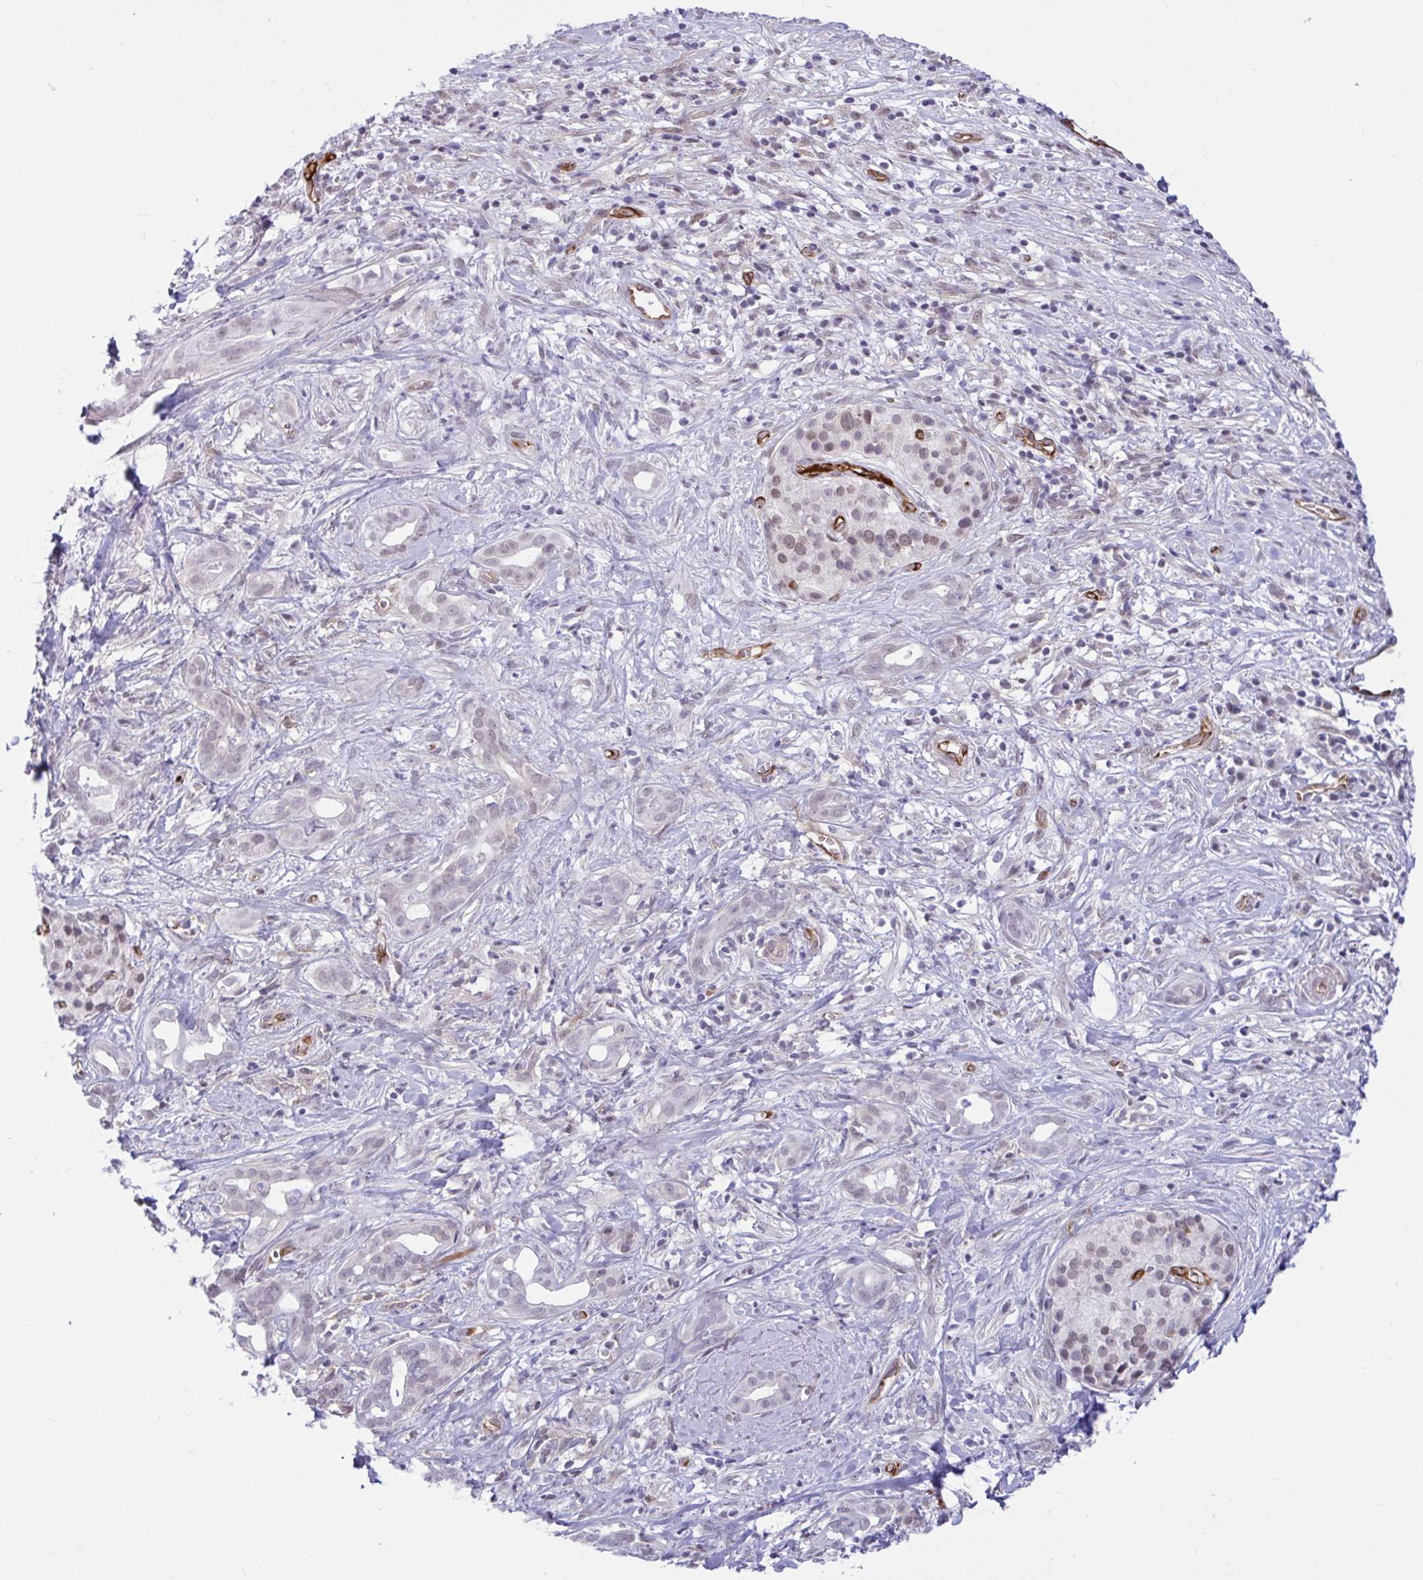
{"staining": {"intensity": "negative", "quantity": "none", "location": "none"}, "tissue": "pancreatic cancer", "cell_type": "Tumor cells", "image_type": "cancer", "snomed": [{"axis": "morphology", "description": "Adenocarcinoma, NOS"}, {"axis": "topography", "description": "Pancreas"}], "caption": "Tumor cells show no significant protein staining in adenocarcinoma (pancreatic).", "gene": "EML1", "patient": {"sex": "male", "age": 61}}